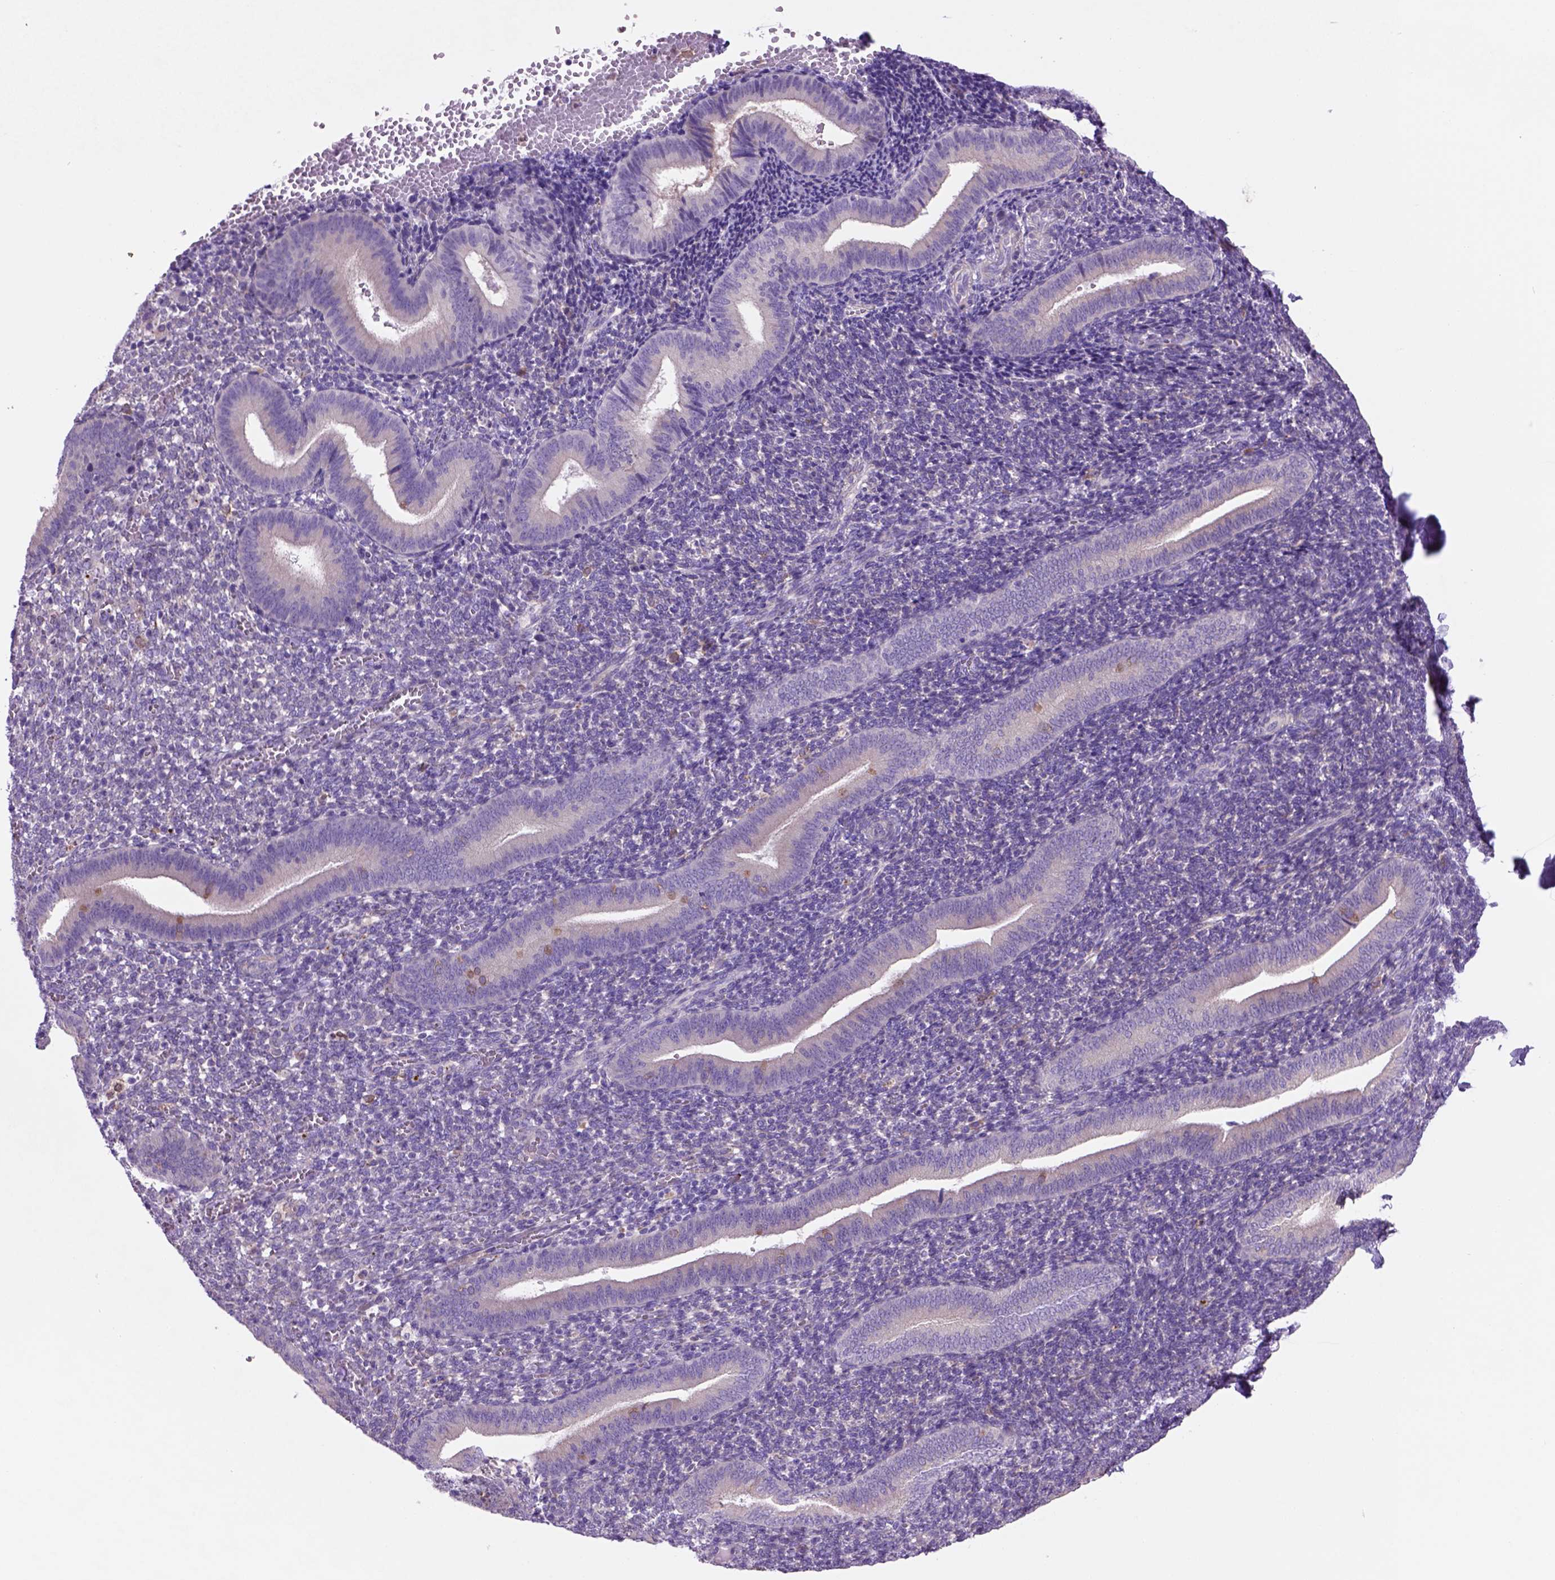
{"staining": {"intensity": "negative", "quantity": "none", "location": "none"}, "tissue": "endometrium", "cell_type": "Cells in endometrial stroma", "image_type": "normal", "snomed": [{"axis": "morphology", "description": "Normal tissue, NOS"}, {"axis": "topography", "description": "Endometrium"}], "caption": "This micrograph is of unremarkable endometrium stained with immunohistochemistry to label a protein in brown with the nuclei are counter-stained blue. There is no staining in cells in endometrial stroma.", "gene": "PIAS3", "patient": {"sex": "female", "age": 25}}